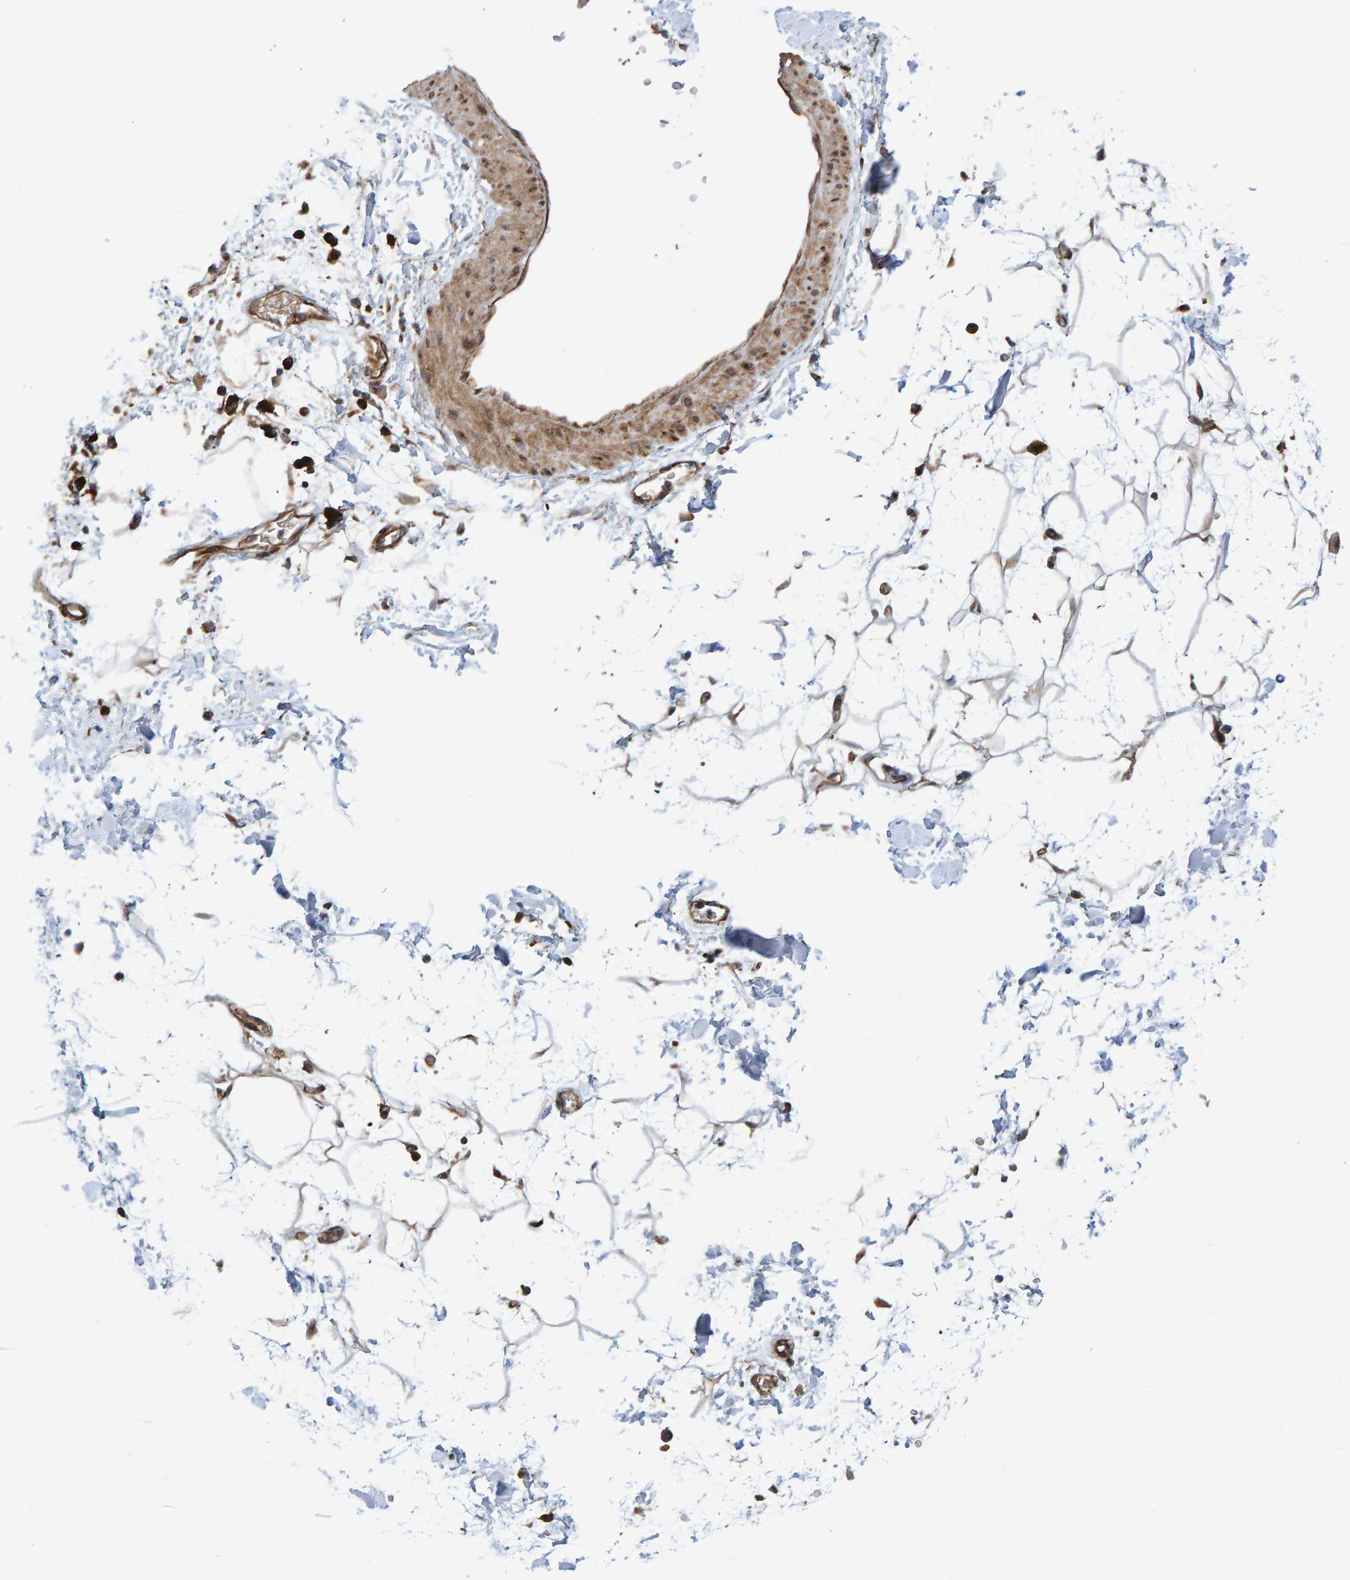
{"staining": {"intensity": "strong", "quantity": "25%-75%", "location": "cytoplasmic/membranous"}, "tissue": "adipose tissue", "cell_type": "Adipocytes", "image_type": "normal", "snomed": [{"axis": "morphology", "description": "Normal tissue, NOS"}, {"axis": "topography", "description": "Soft tissue"}], "caption": "Adipocytes show high levels of strong cytoplasmic/membranous positivity in approximately 25%-75% of cells in normal human adipose tissue. (DAB (3,3'-diaminobenzidine) IHC with brightfield microscopy, high magnification).", "gene": "KIAA0753", "patient": {"sex": "male", "age": 72}}